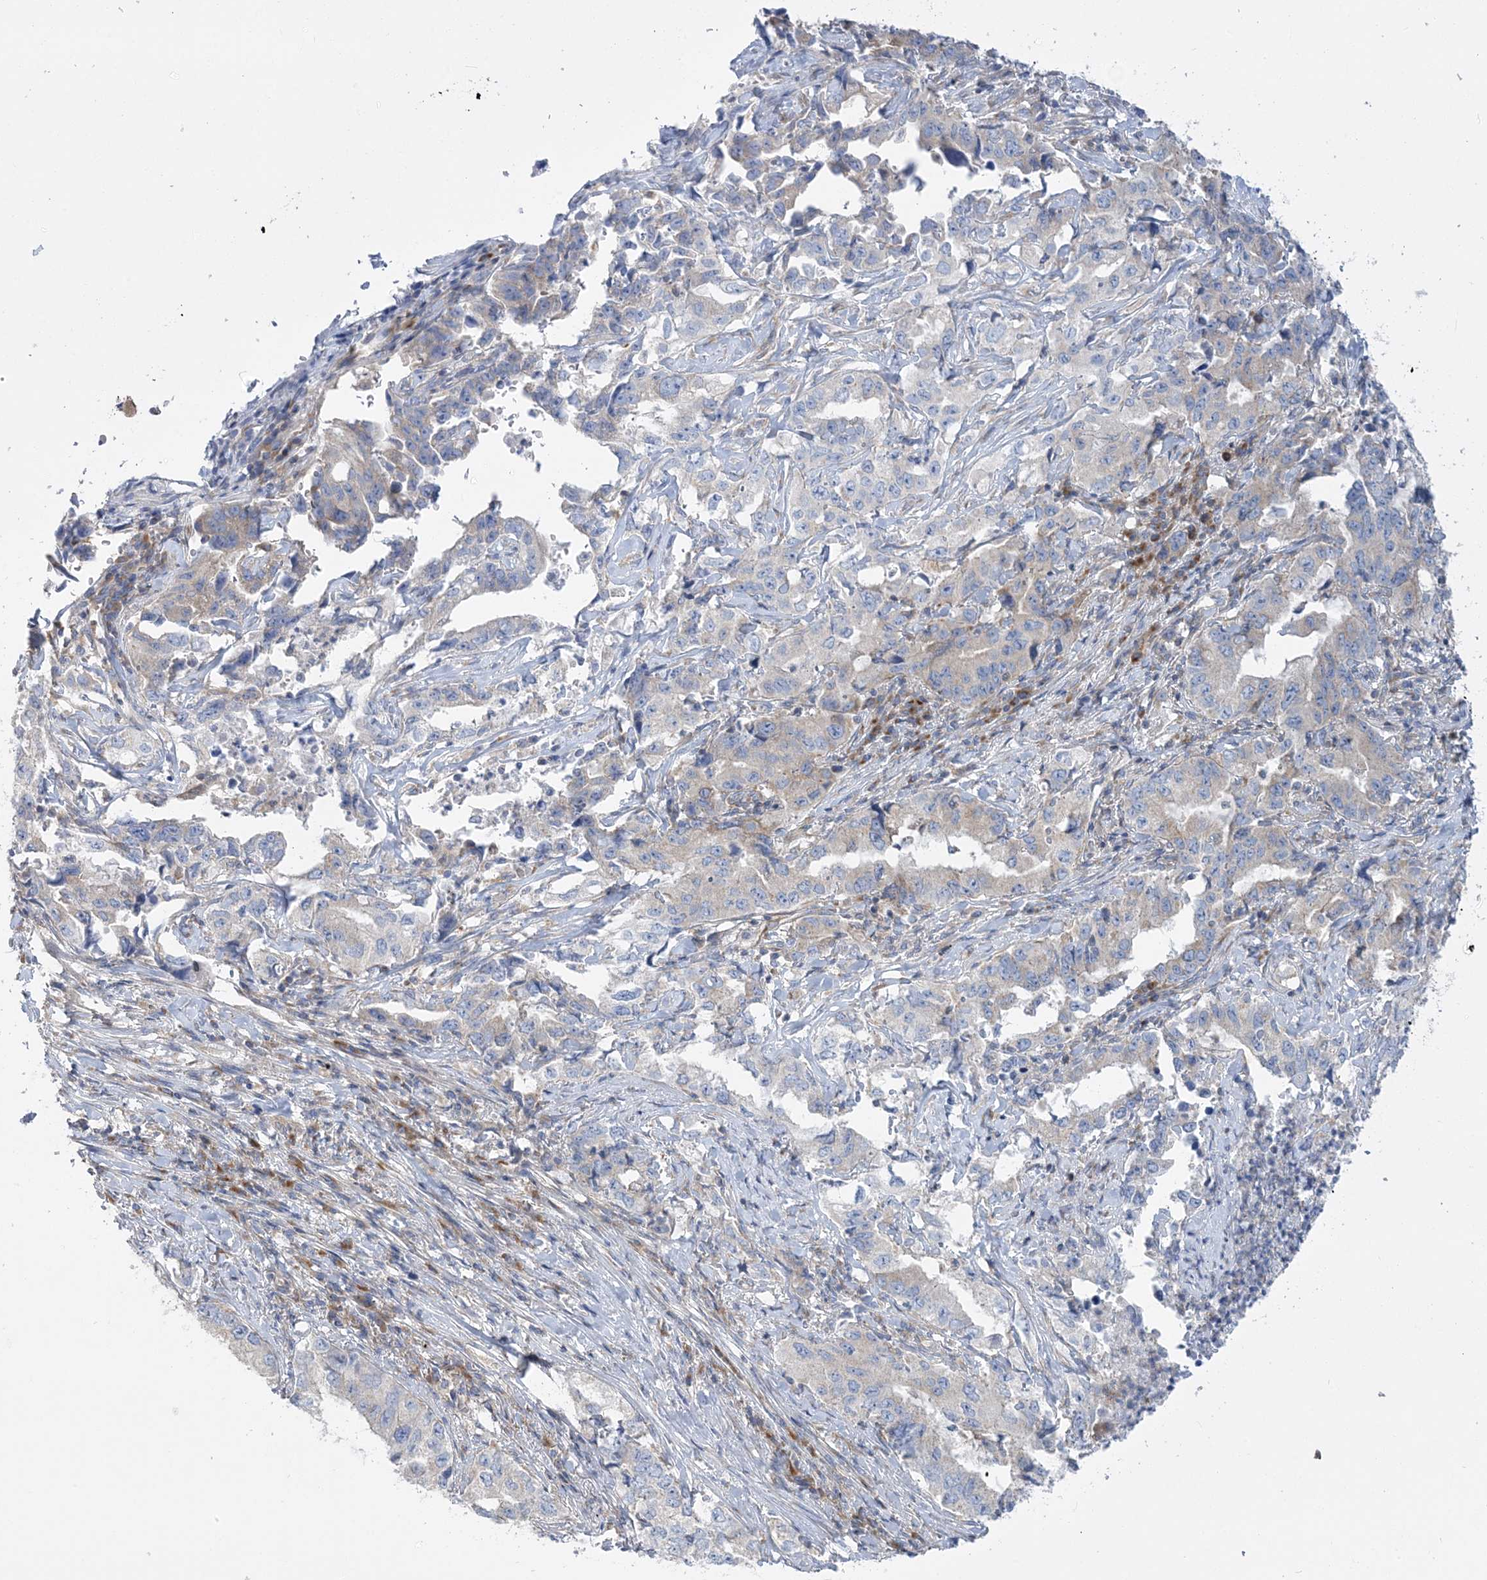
{"staining": {"intensity": "weak", "quantity": "<25%", "location": "cytoplasmic/membranous"}, "tissue": "lung cancer", "cell_type": "Tumor cells", "image_type": "cancer", "snomed": [{"axis": "morphology", "description": "Adenocarcinoma, NOS"}, {"axis": "topography", "description": "Lung"}], "caption": "High power microscopy histopathology image of an IHC micrograph of lung adenocarcinoma, revealing no significant staining in tumor cells.", "gene": "FAM114A2", "patient": {"sex": "female", "age": 51}}